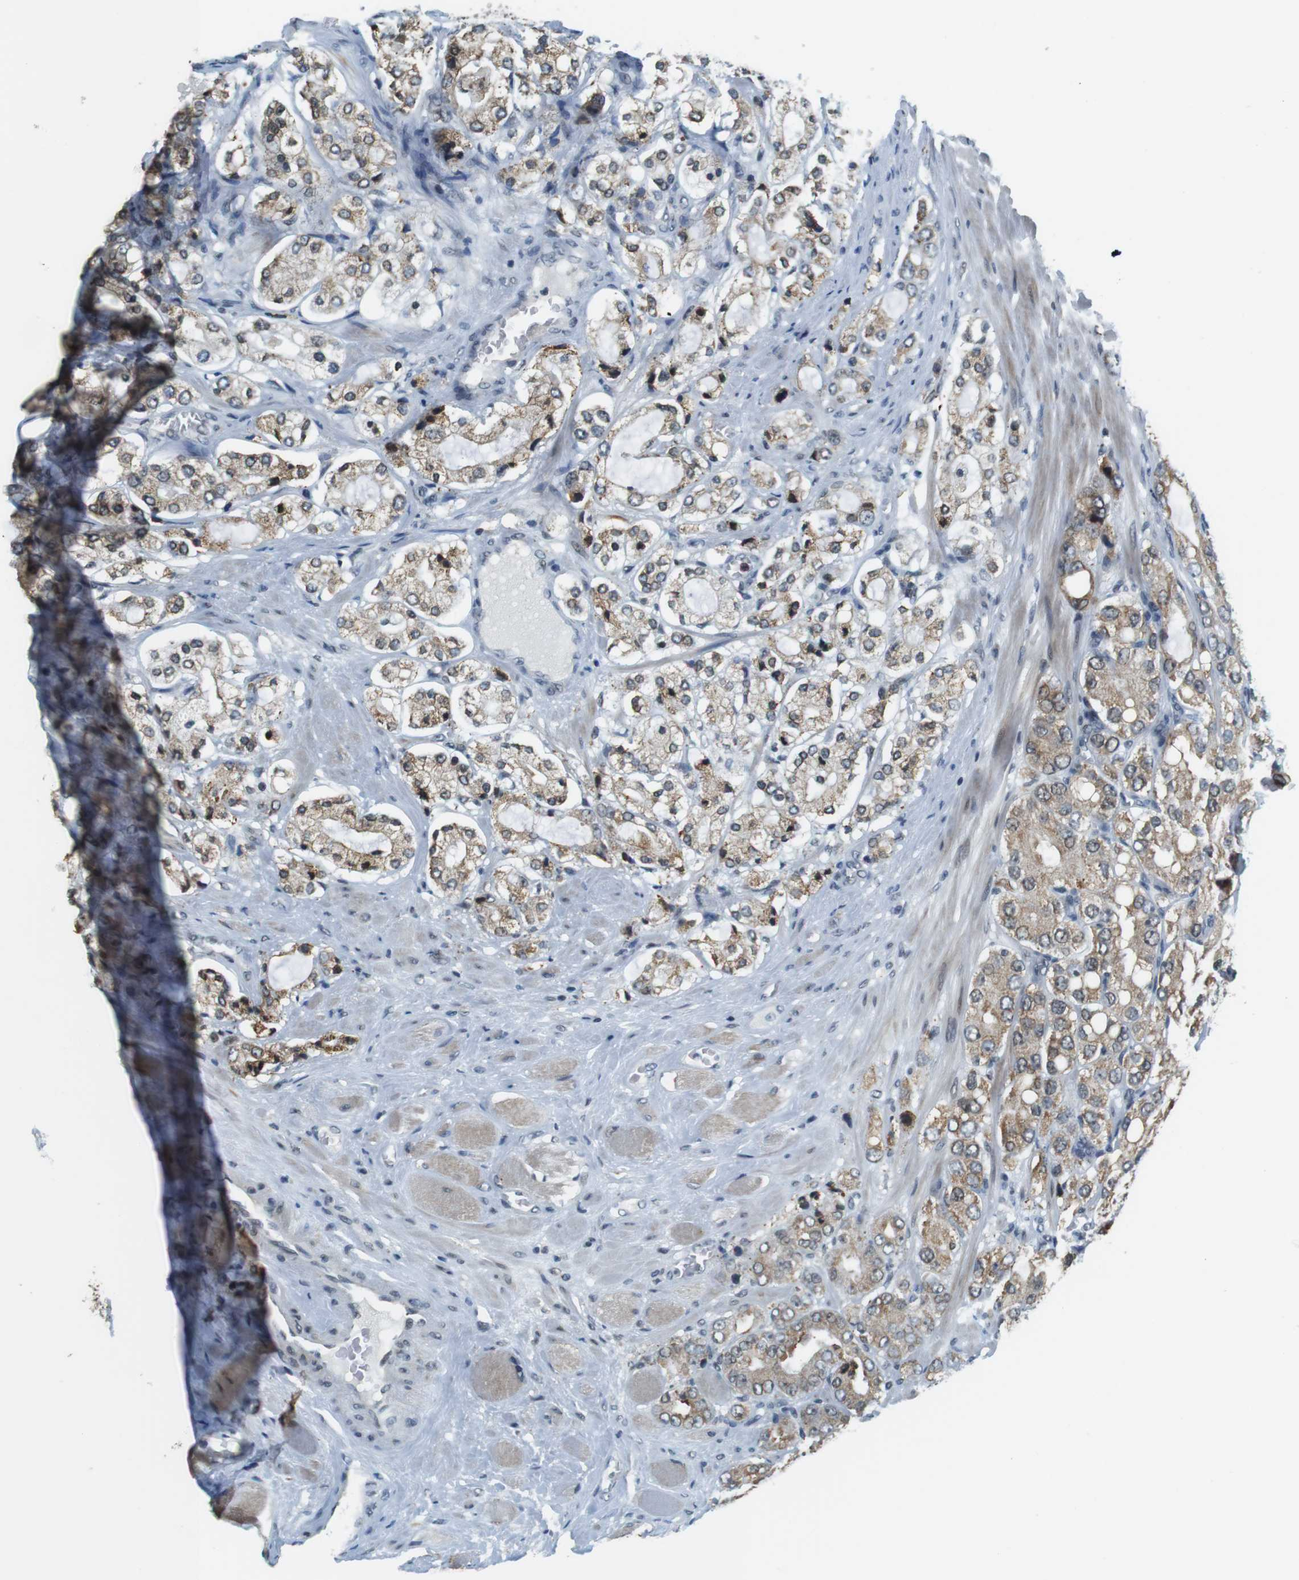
{"staining": {"intensity": "weak", "quantity": ">75%", "location": "nuclear"}, "tissue": "prostate cancer", "cell_type": "Tumor cells", "image_type": "cancer", "snomed": [{"axis": "morphology", "description": "Adenocarcinoma, High grade"}, {"axis": "topography", "description": "Prostate"}], "caption": "Protein analysis of high-grade adenocarcinoma (prostate) tissue displays weak nuclear expression in about >75% of tumor cells.", "gene": "RNF38", "patient": {"sex": "male", "age": 65}}